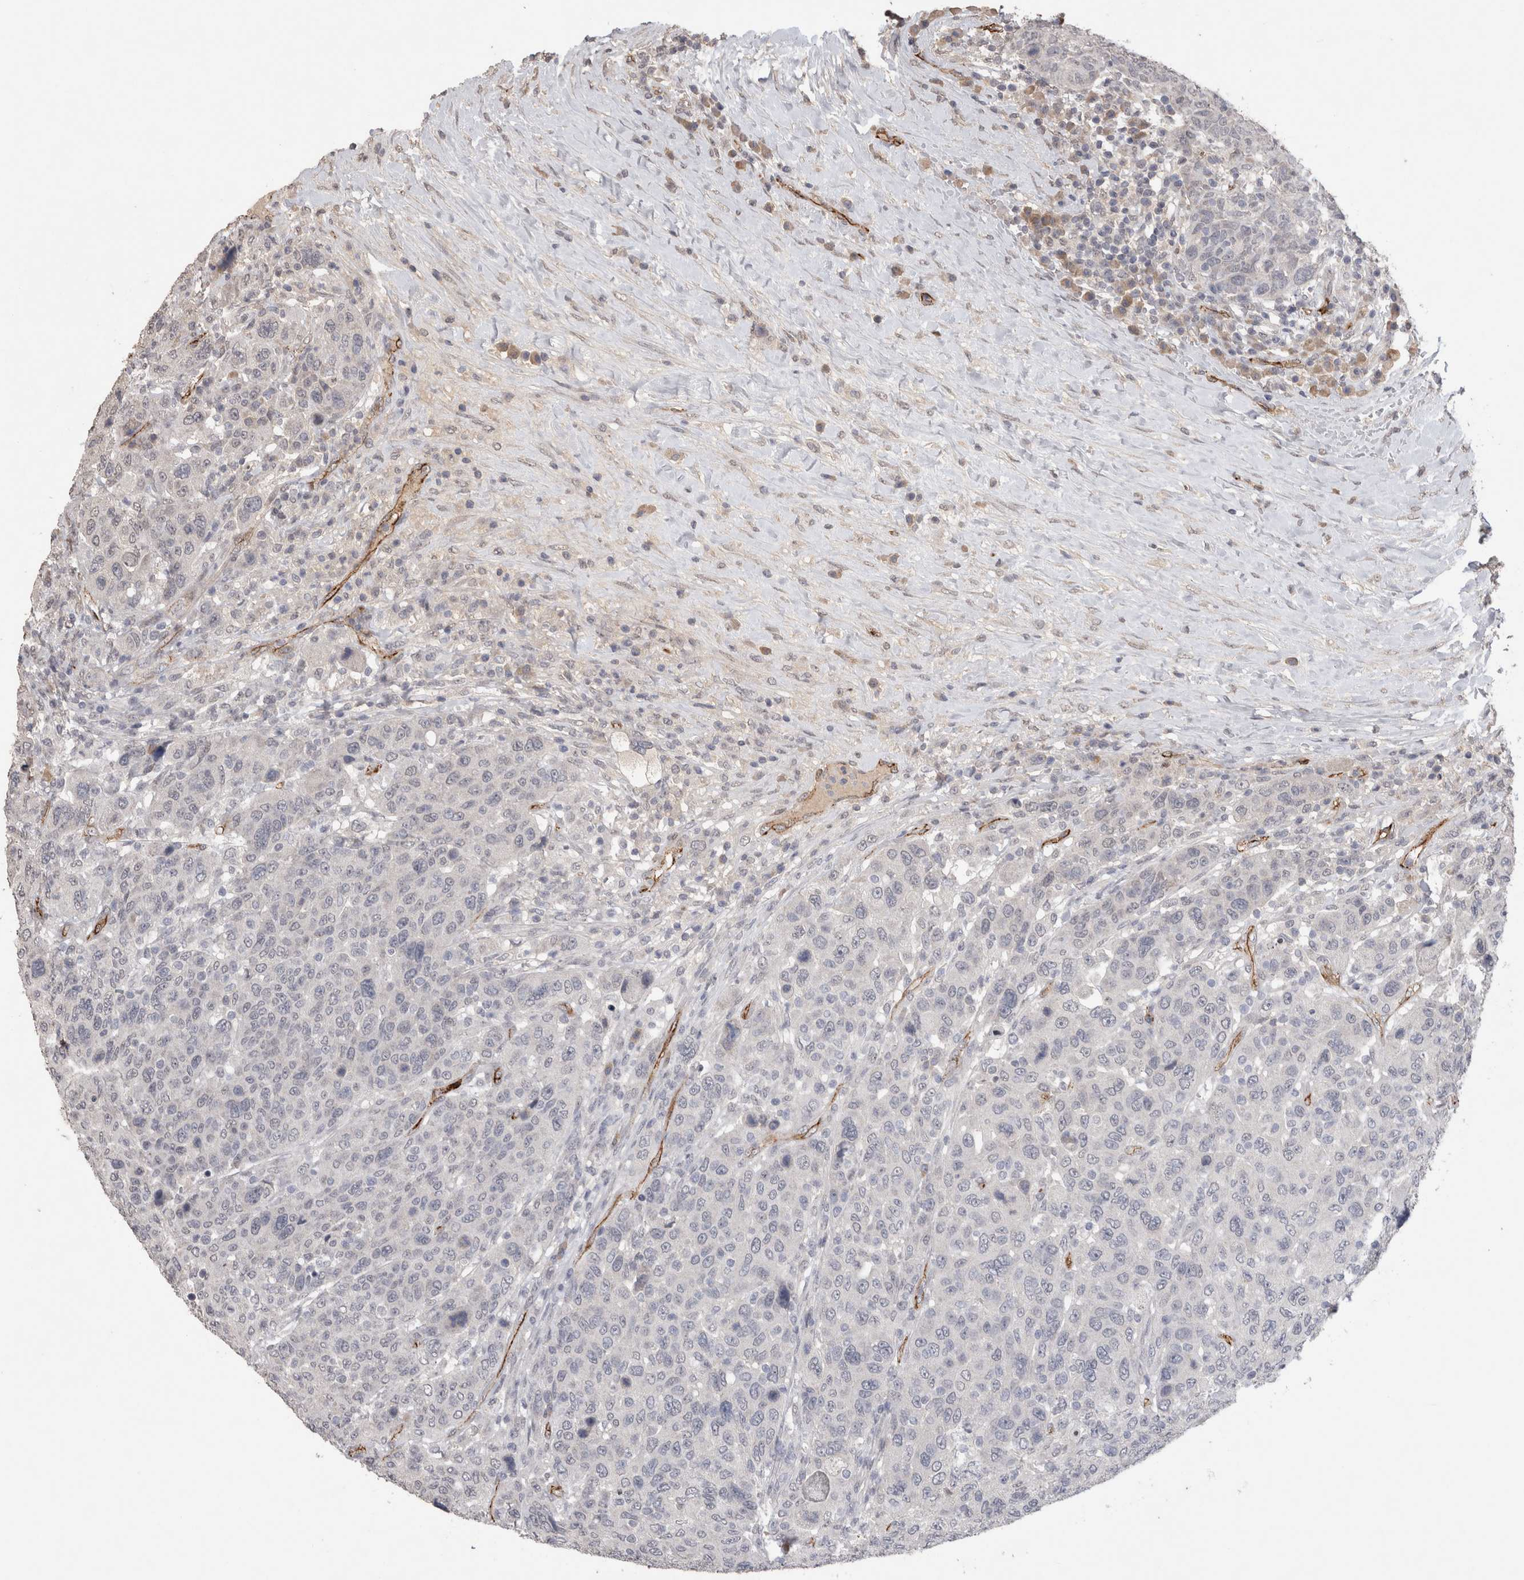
{"staining": {"intensity": "negative", "quantity": "none", "location": "none"}, "tissue": "breast cancer", "cell_type": "Tumor cells", "image_type": "cancer", "snomed": [{"axis": "morphology", "description": "Duct carcinoma"}, {"axis": "topography", "description": "Breast"}], "caption": "IHC of invasive ductal carcinoma (breast) demonstrates no positivity in tumor cells.", "gene": "CDH13", "patient": {"sex": "female", "age": 37}}